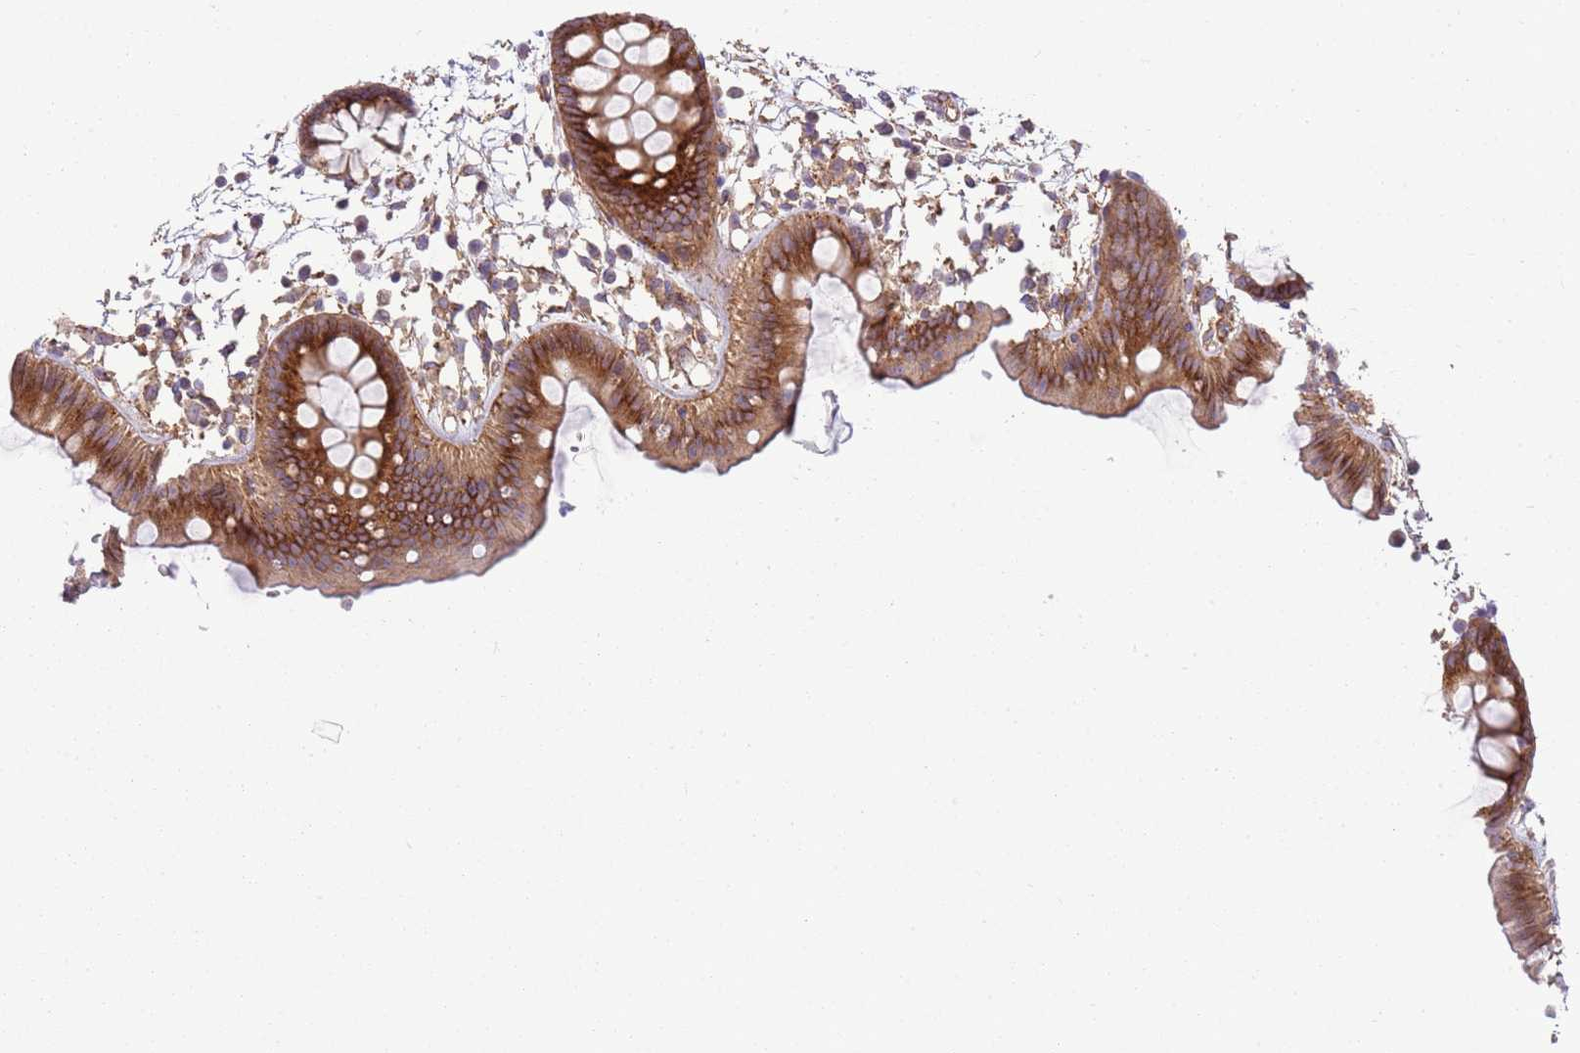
{"staining": {"intensity": "moderate", "quantity": ">75%", "location": "cytoplasmic/membranous"}, "tissue": "colon", "cell_type": "Endothelial cells", "image_type": "normal", "snomed": [{"axis": "morphology", "description": "Normal tissue, NOS"}, {"axis": "topography", "description": "Colon"}], "caption": "Protein staining reveals moderate cytoplasmic/membranous positivity in about >75% of endothelial cells in unremarkable colon.", "gene": "SNX1", "patient": {"sex": "male", "age": 56}}